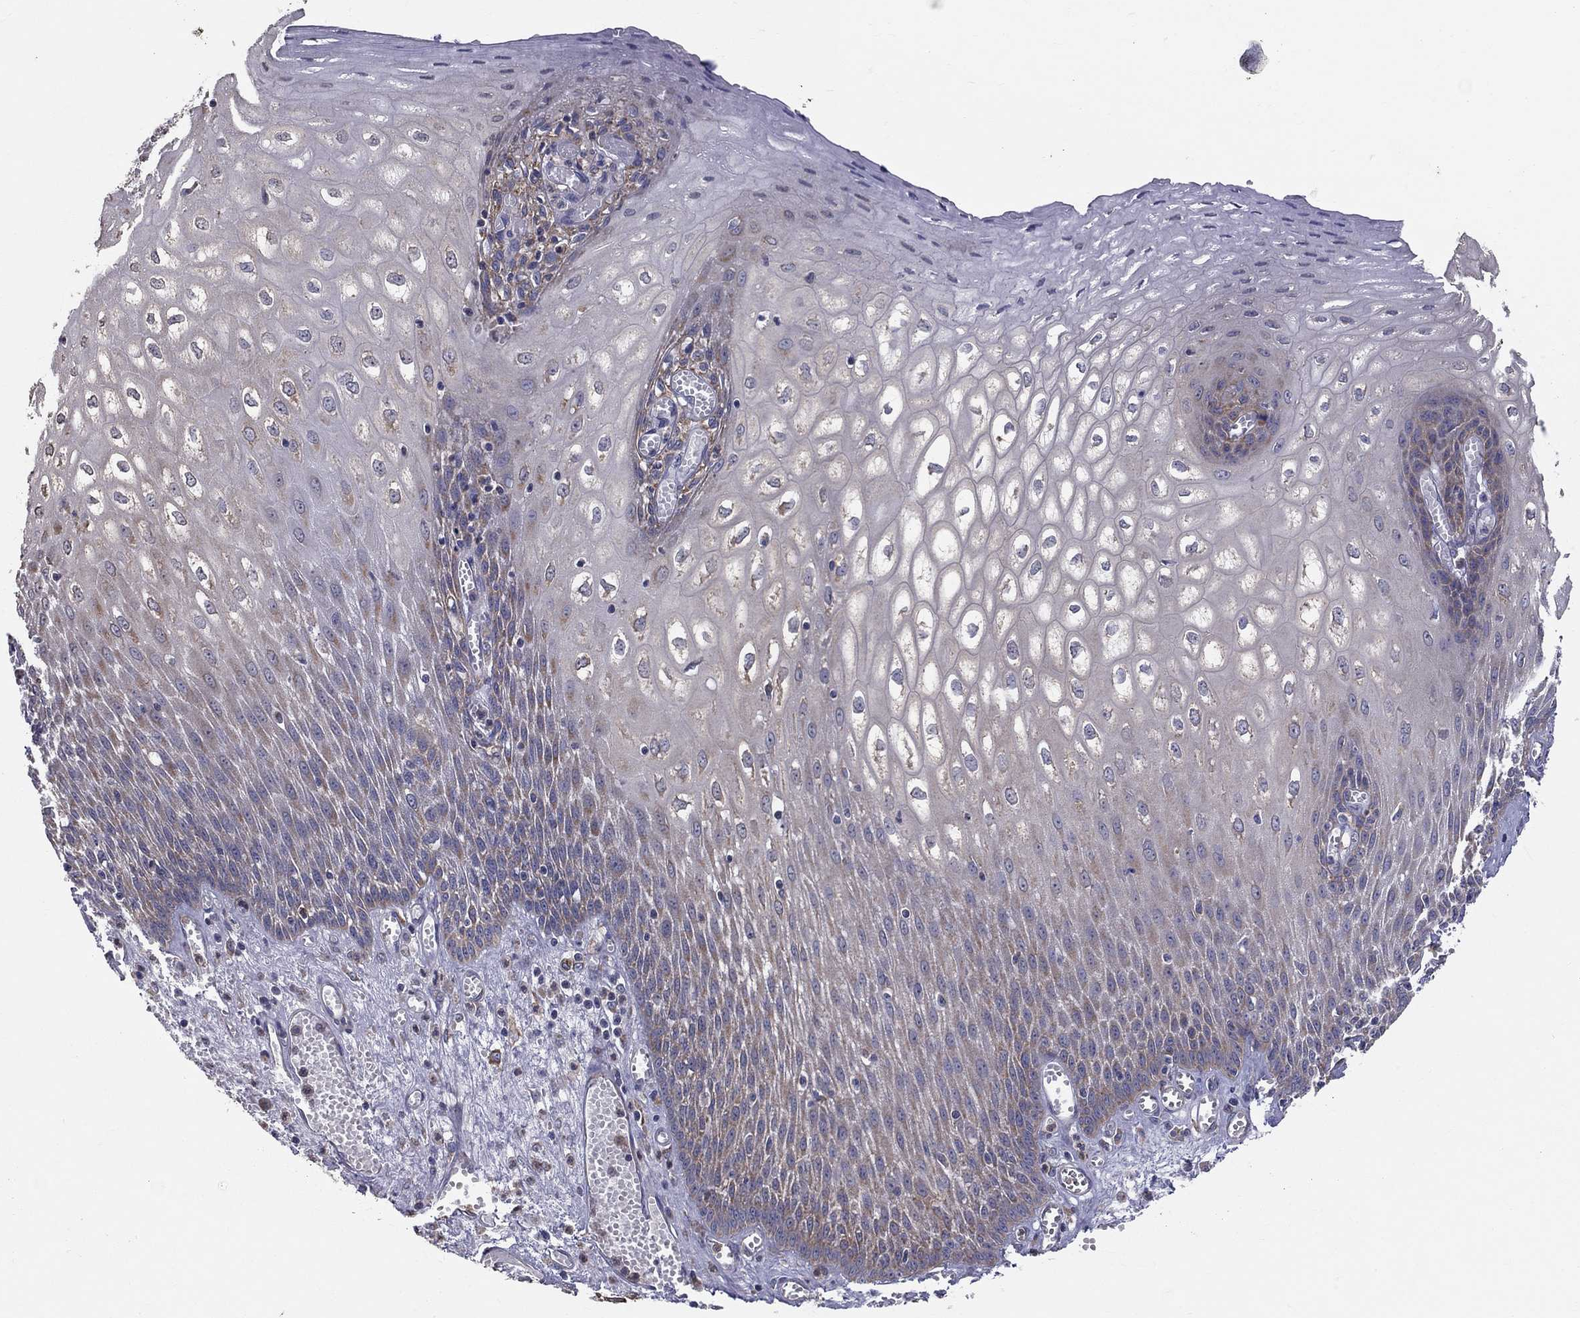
{"staining": {"intensity": "negative", "quantity": "none", "location": "none"}, "tissue": "esophagus", "cell_type": "Squamous epithelial cells", "image_type": "normal", "snomed": [{"axis": "morphology", "description": "Normal tissue, NOS"}, {"axis": "topography", "description": "Esophagus"}], "caption": "DAB immunohistochemical staining of benign human esophagus displays no significant positivity in squamous epithelial cells. Brightfield microscopy of immunohistochemistry stained with DAB (3,3'-diaminobenzidine) (brown) and hematoxylin (blue), captured at high magnification.", "gene": "PRDX4", "patient": {"sex": "male", "age": 58}}